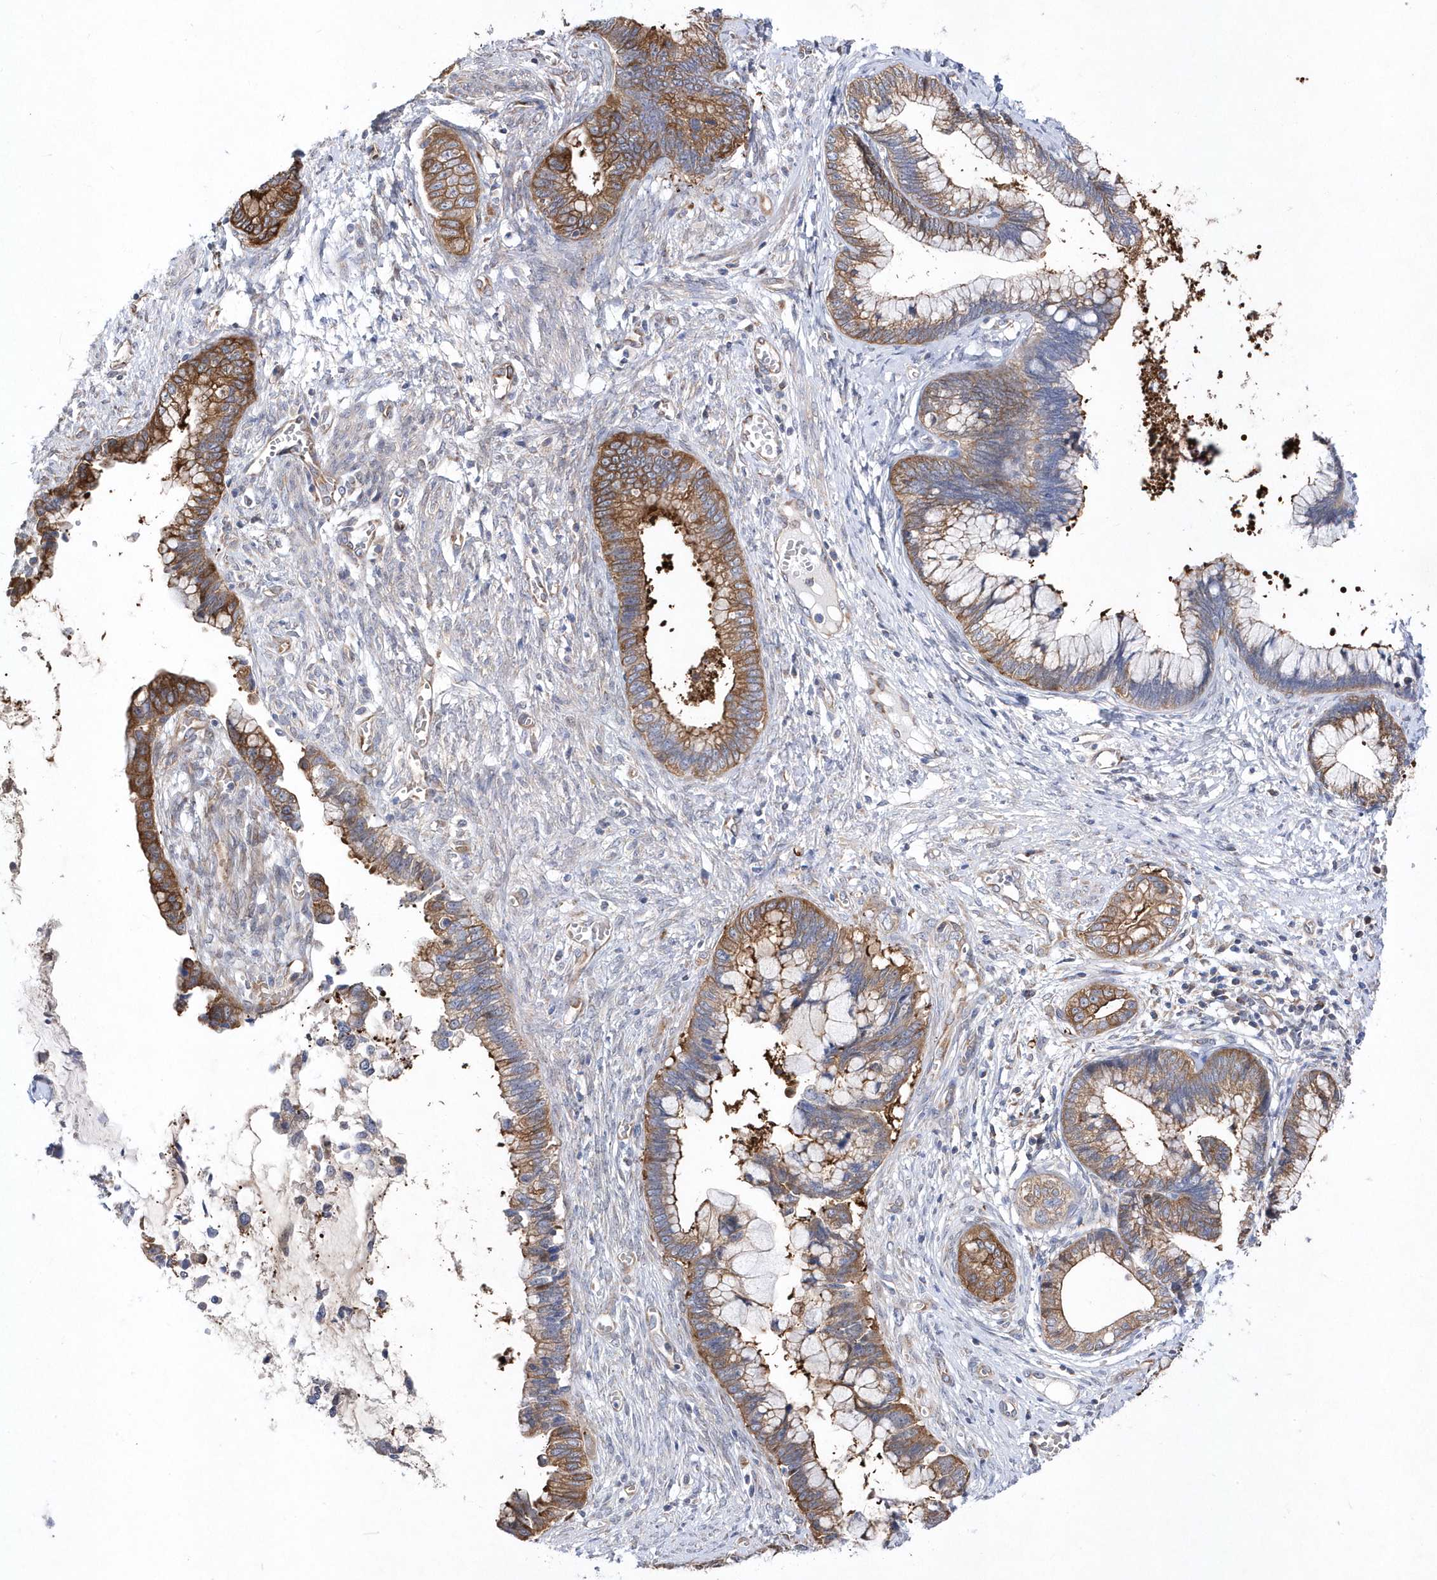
{"staining": {"intensity": "strong", "quantity": "25%-75%", "location": "cytoplasmic/membranous"}, "tissue": "cervical cancer", "cell_type": "Tumor cells", "image_type": "cancer", "snomed": [{"axis": "morphology", "description": "Adenocarcinoma, NOS"}, {"axis": "topography", "description": "Cervix"}], "caption": "Tumor cells demonstrate strong cytoplasmic/membranous staining in about 25%-75% of cells in adenocarcinoma (cervical). (DAB IHC, brown staining for protein, blue staining for nuclei).", "gene": "JKAMP", "patient": {"sex": "female", "age": 44}}